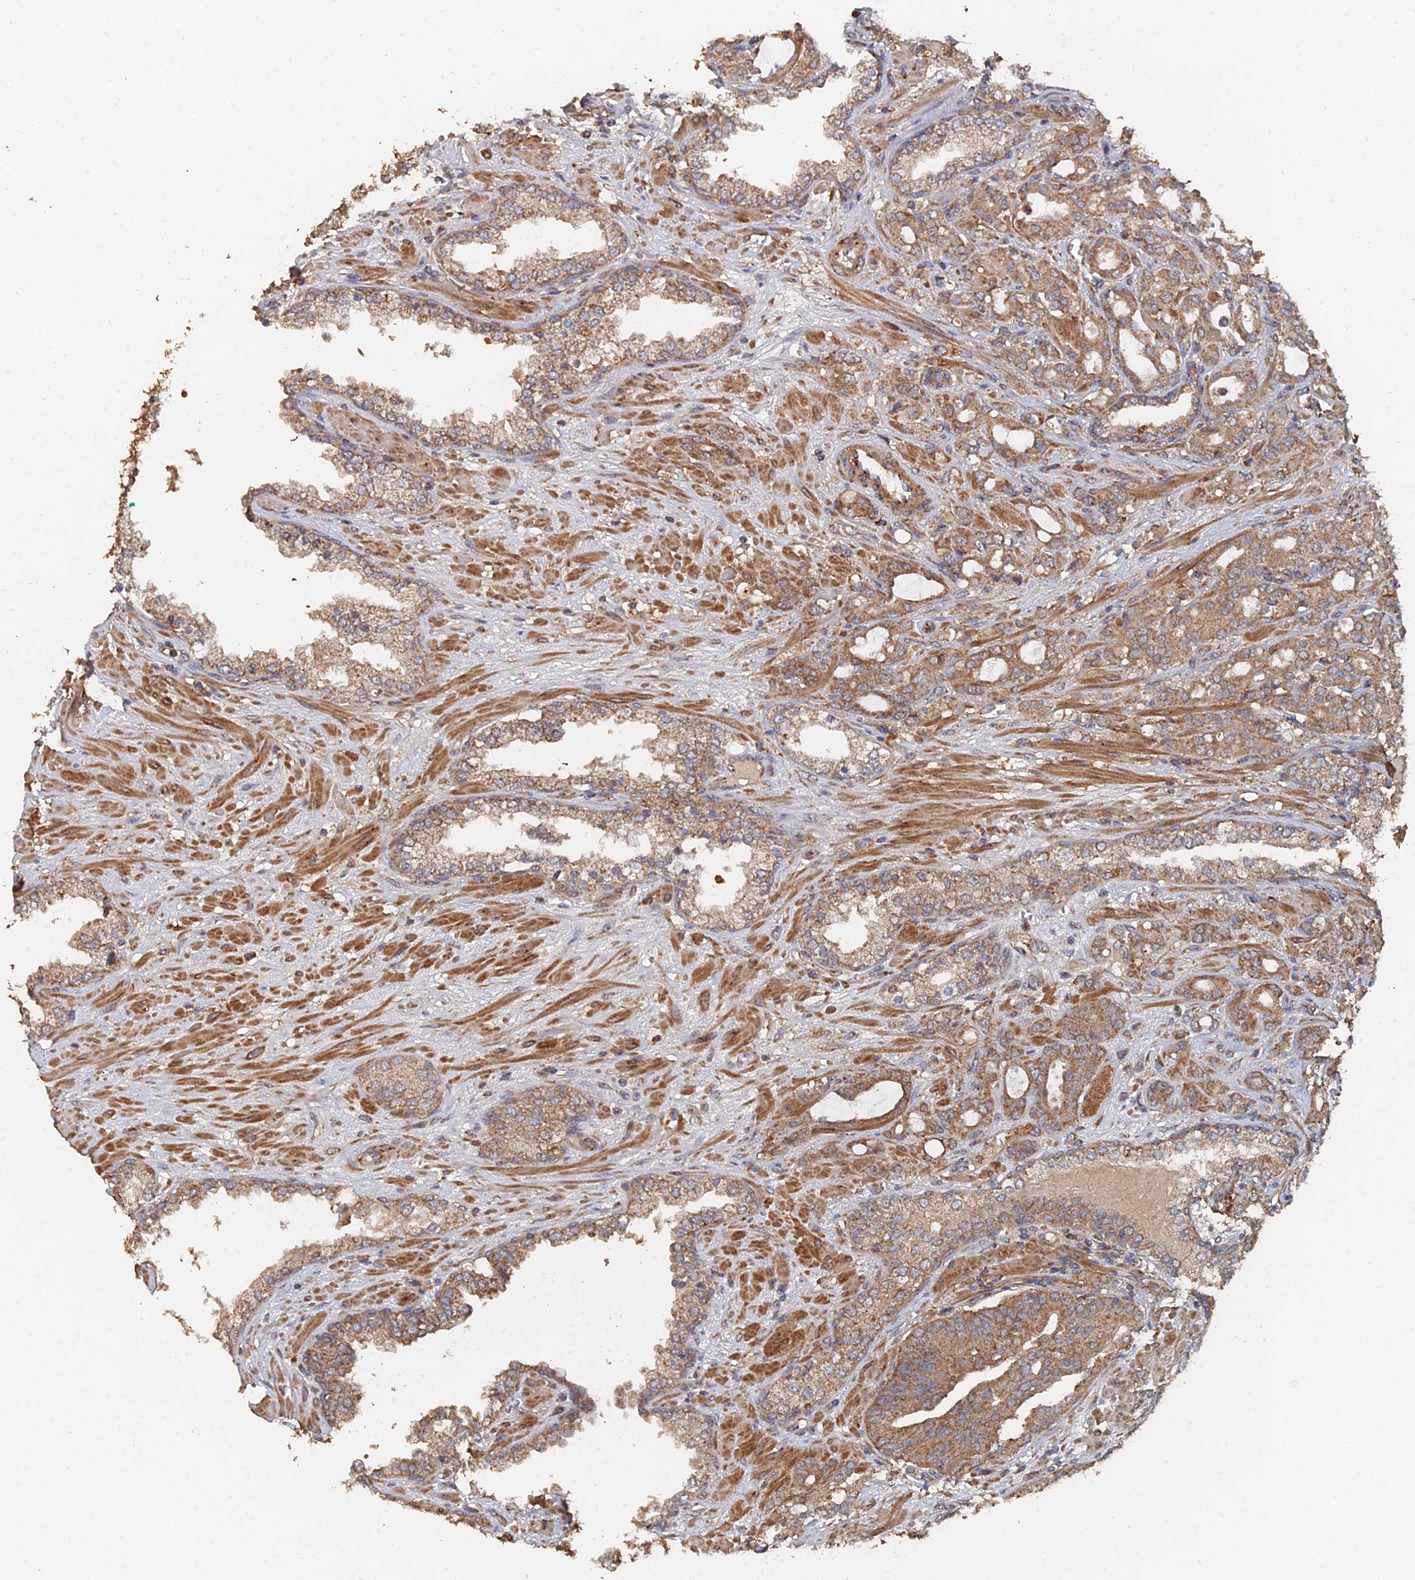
{"staining": {"intensity": "moderate", "quantity": ">75%", "location": "cytoplasmic/membranous"}, "tissue": "prostate cancer", "cell_type": "Tumor cells", "image_type": "cancer", "snomed": [{"axis": "morphology", "description": "Adenocarcinoma, High grade"}, {"axis": "topography", "description": "Prostate"}], "caption": "A histopathology image of adenocarcinoma (high-grade) (prostate) stained for a protein exhibits moderate cytoplasmic/membranous brown staining in tumor cells.", "gene": "SPANXN4", "patient": {"sex": "male", "age": 72}}